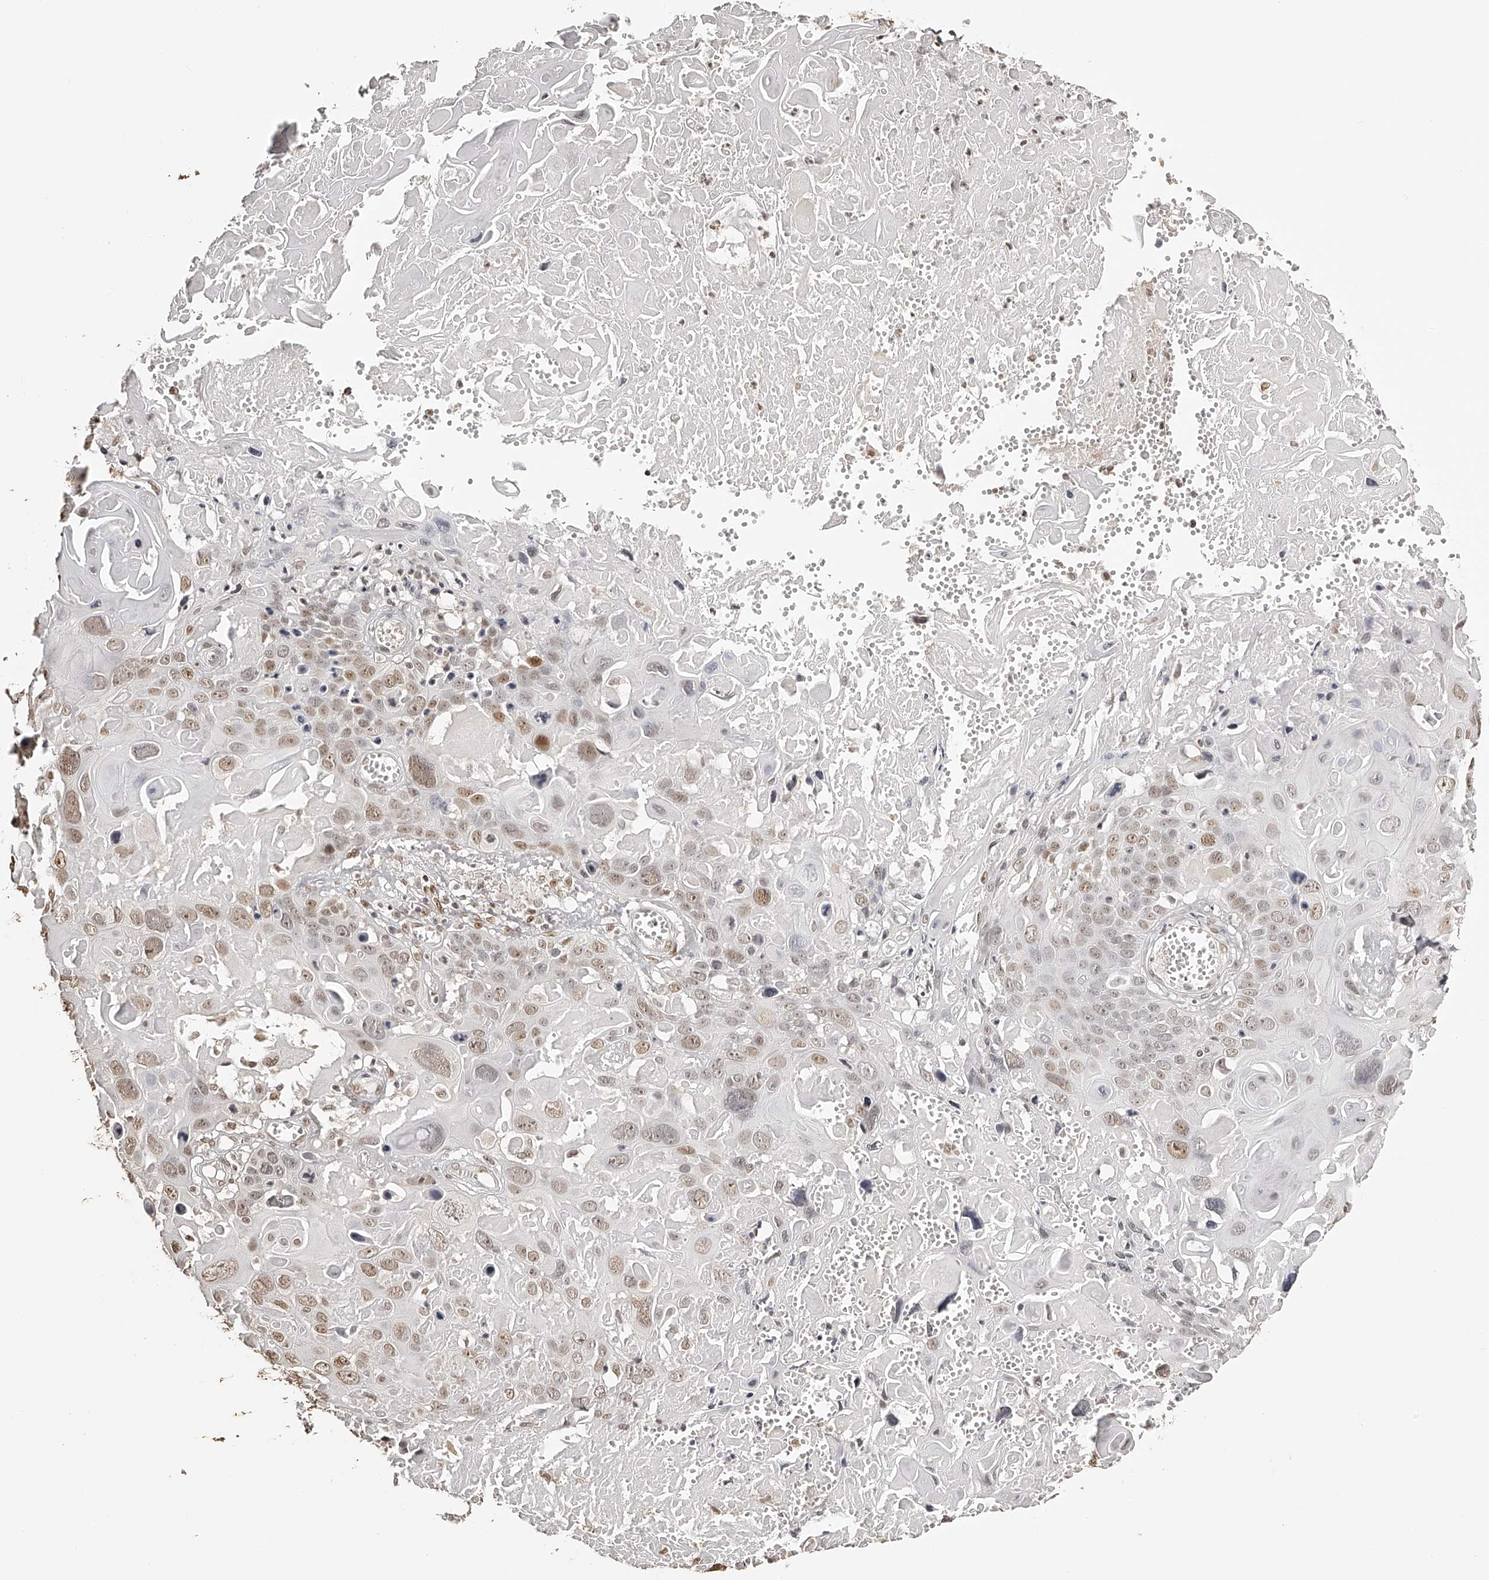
{"staining": {"intensity": "weak", "quantity": ">75%", "location": "nuclear"}, "tissue": "cervical cancer", "cell_type": "Tumor cells", "image_type": "cancer", "snomed": [{"axis": "morphology", "description": "Squamous cell carcinoma, NOS"}, {"axis": "topography", "description": "Cervix"}], "caption": "High-magnification brightfield microscopy of cervical cancer stained with DAB (brown) and counterstained with hematoxylin (blue). tumor cells exhibit weak nuclear positivity is identified in about>75% of cells.", "gene": "ZNF503", "patient": {"sex": "female", "age": 74}}